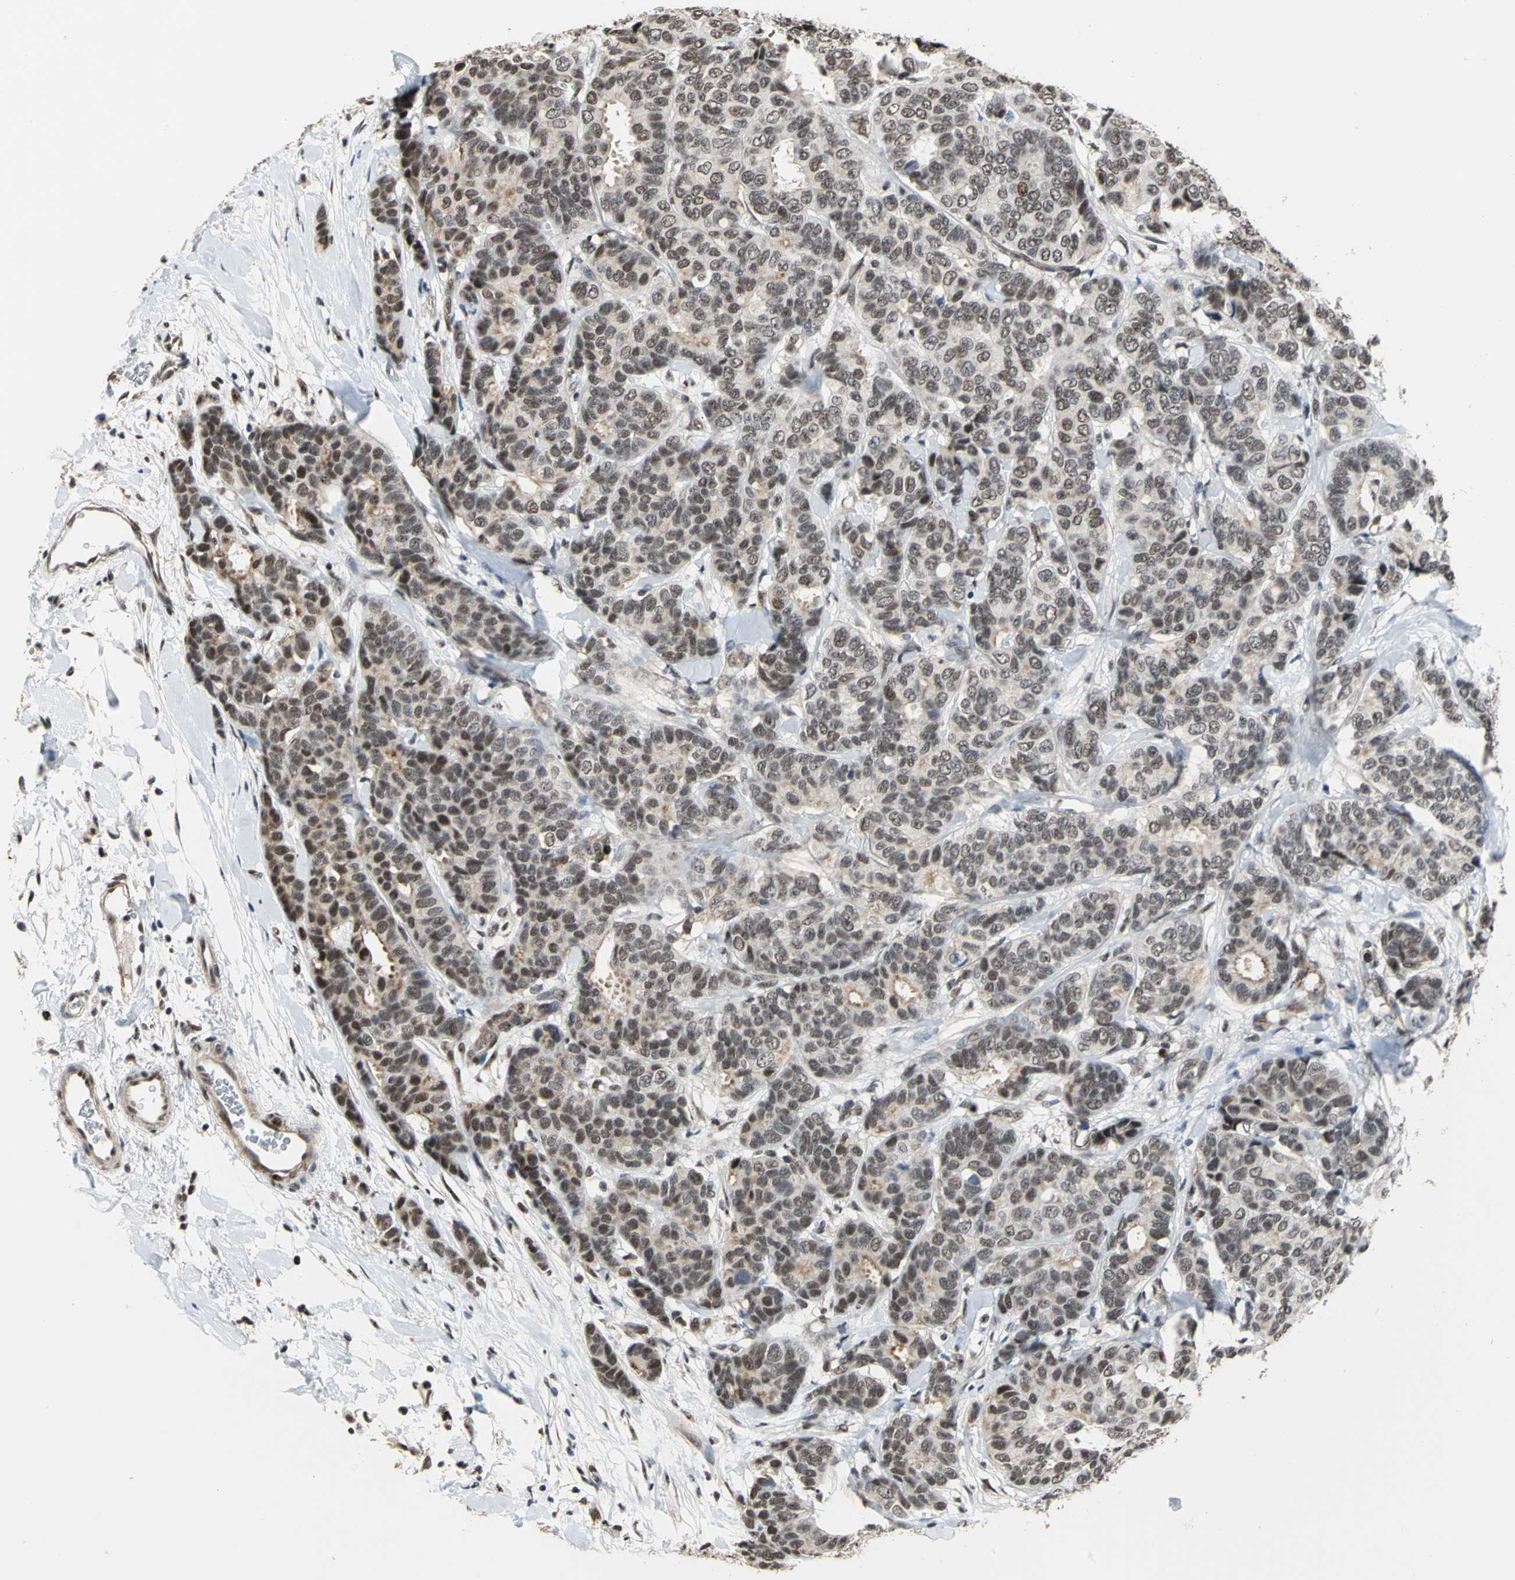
{"staining": {"intensity": "strong", "quantity": ">75%", "location": "nuclear"}, "tissue": "breast cancer", "cell_type": "Tumor cells", "image_type": "cancer", "snomed": [{"axis": "morphology", "description": "Duct carcinoma"}, {"axis": "topography", "description": "Breast"}], "caption": "The image exhibits immunohistochemical staining of intraductal carcinoma (breast). There is strong nuclear staining is identified in about >75% of tumor cells. (DAB (3,3'-diaminobenzidine) = brown stain, brightfield microscopy at high magnification).", "gene": "CCDC88C", "patient": {"sex": "female", "age": 87}}